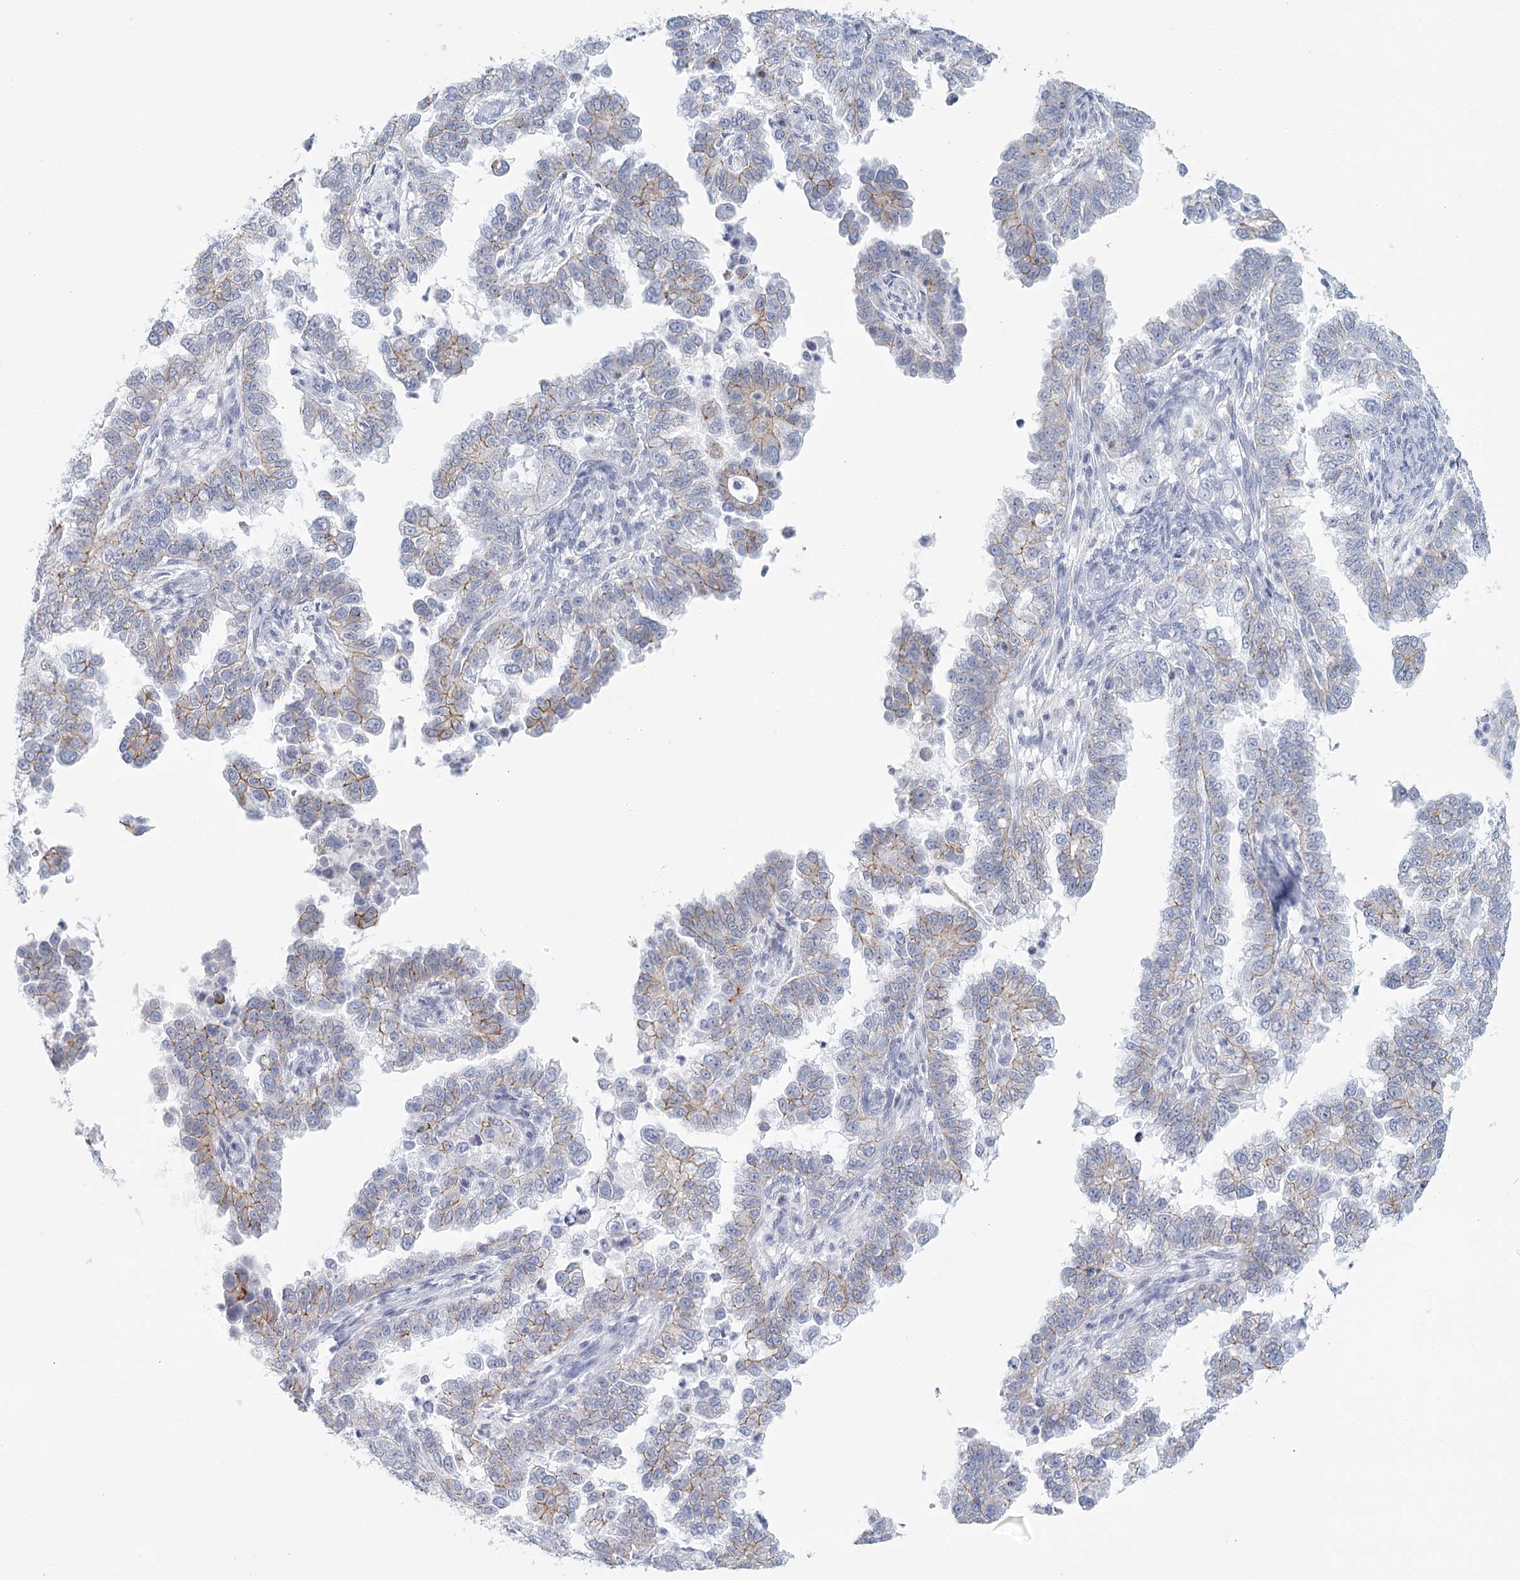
{"staining": {"intensity": "moderate", "quantity": "<25%", "location": "cytoplasmic/membranous"}, "tissue": "endometrial cancer", "cell_type": "Tumor cells", "image_type": "cancer", "snomed": [{"axis": "morphology", "description": "Adenocarcinoma, NOS"}, {"axis": "topography", "description": "Endometrium"}], "caption": "There is low levels of moderate cytoplasmic/membranous staining in tumor cells of endometrial cancer, as demonstrated by immunohistochemical staining (brown color).", "gene": "WNT8B", "patient": {"sex": "female", "age": 85}}